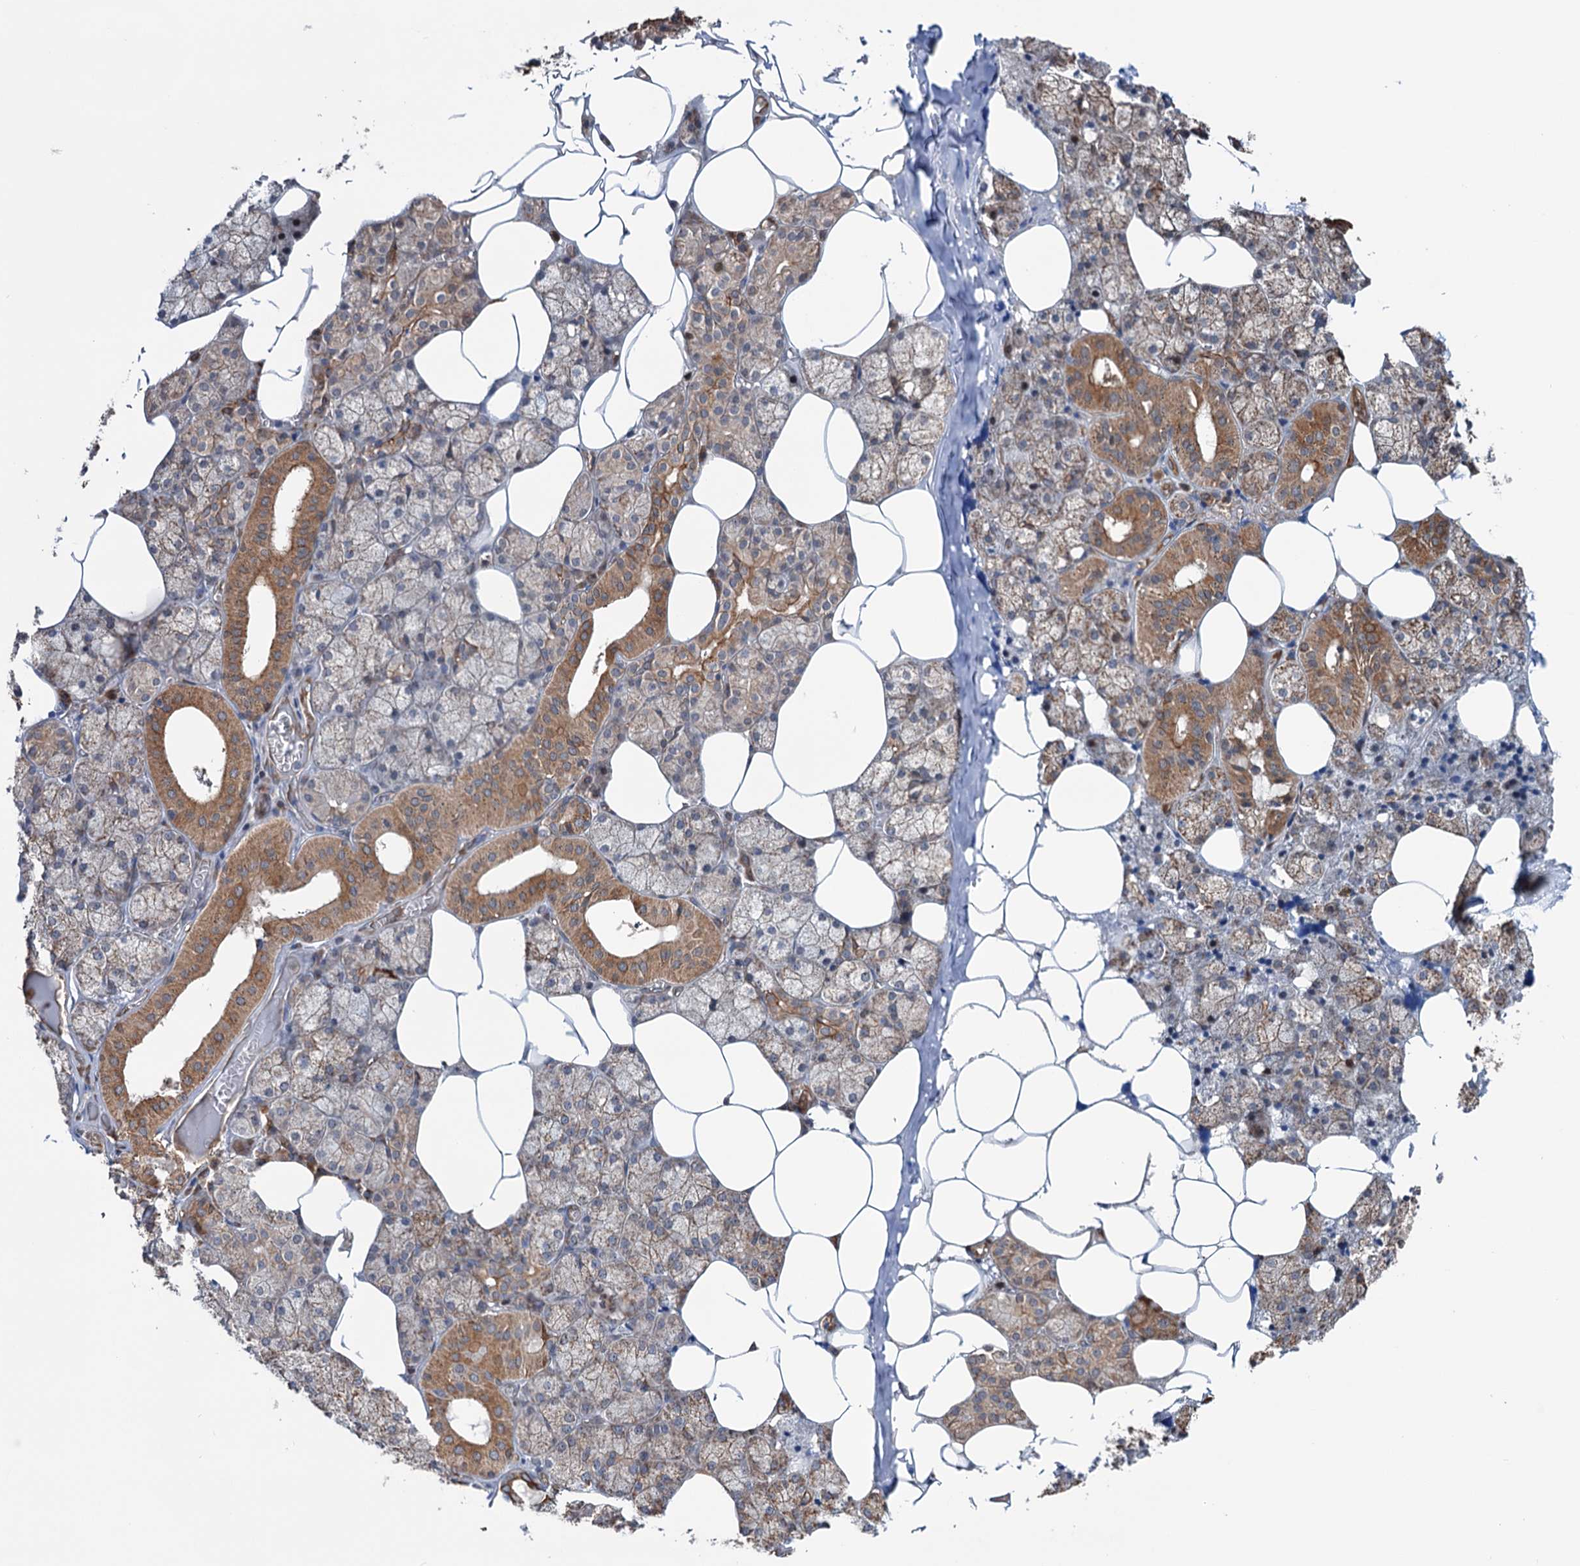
{"staining": {"intensity": "moderate", "quantity": "25%-75%", "location": "cytoplasmic/membranous"}, "tissue": "salivary gland", "cell_type": "Glandular cells", "image_type": "normal", "snomed": [{"axis": "morphology", "description": "Normal tissue, NOS"}, {"axis": "topography", "description": "Salivary gland"}], "caption": "Moderate cytoplasmic/membranous protein expression is present in approximately 25%-75% of glandular cells in salivary gland. Nuclei are stained in blue.", "gene": "NCAPD2", "patient": {"sex": "male", "age": 62}}